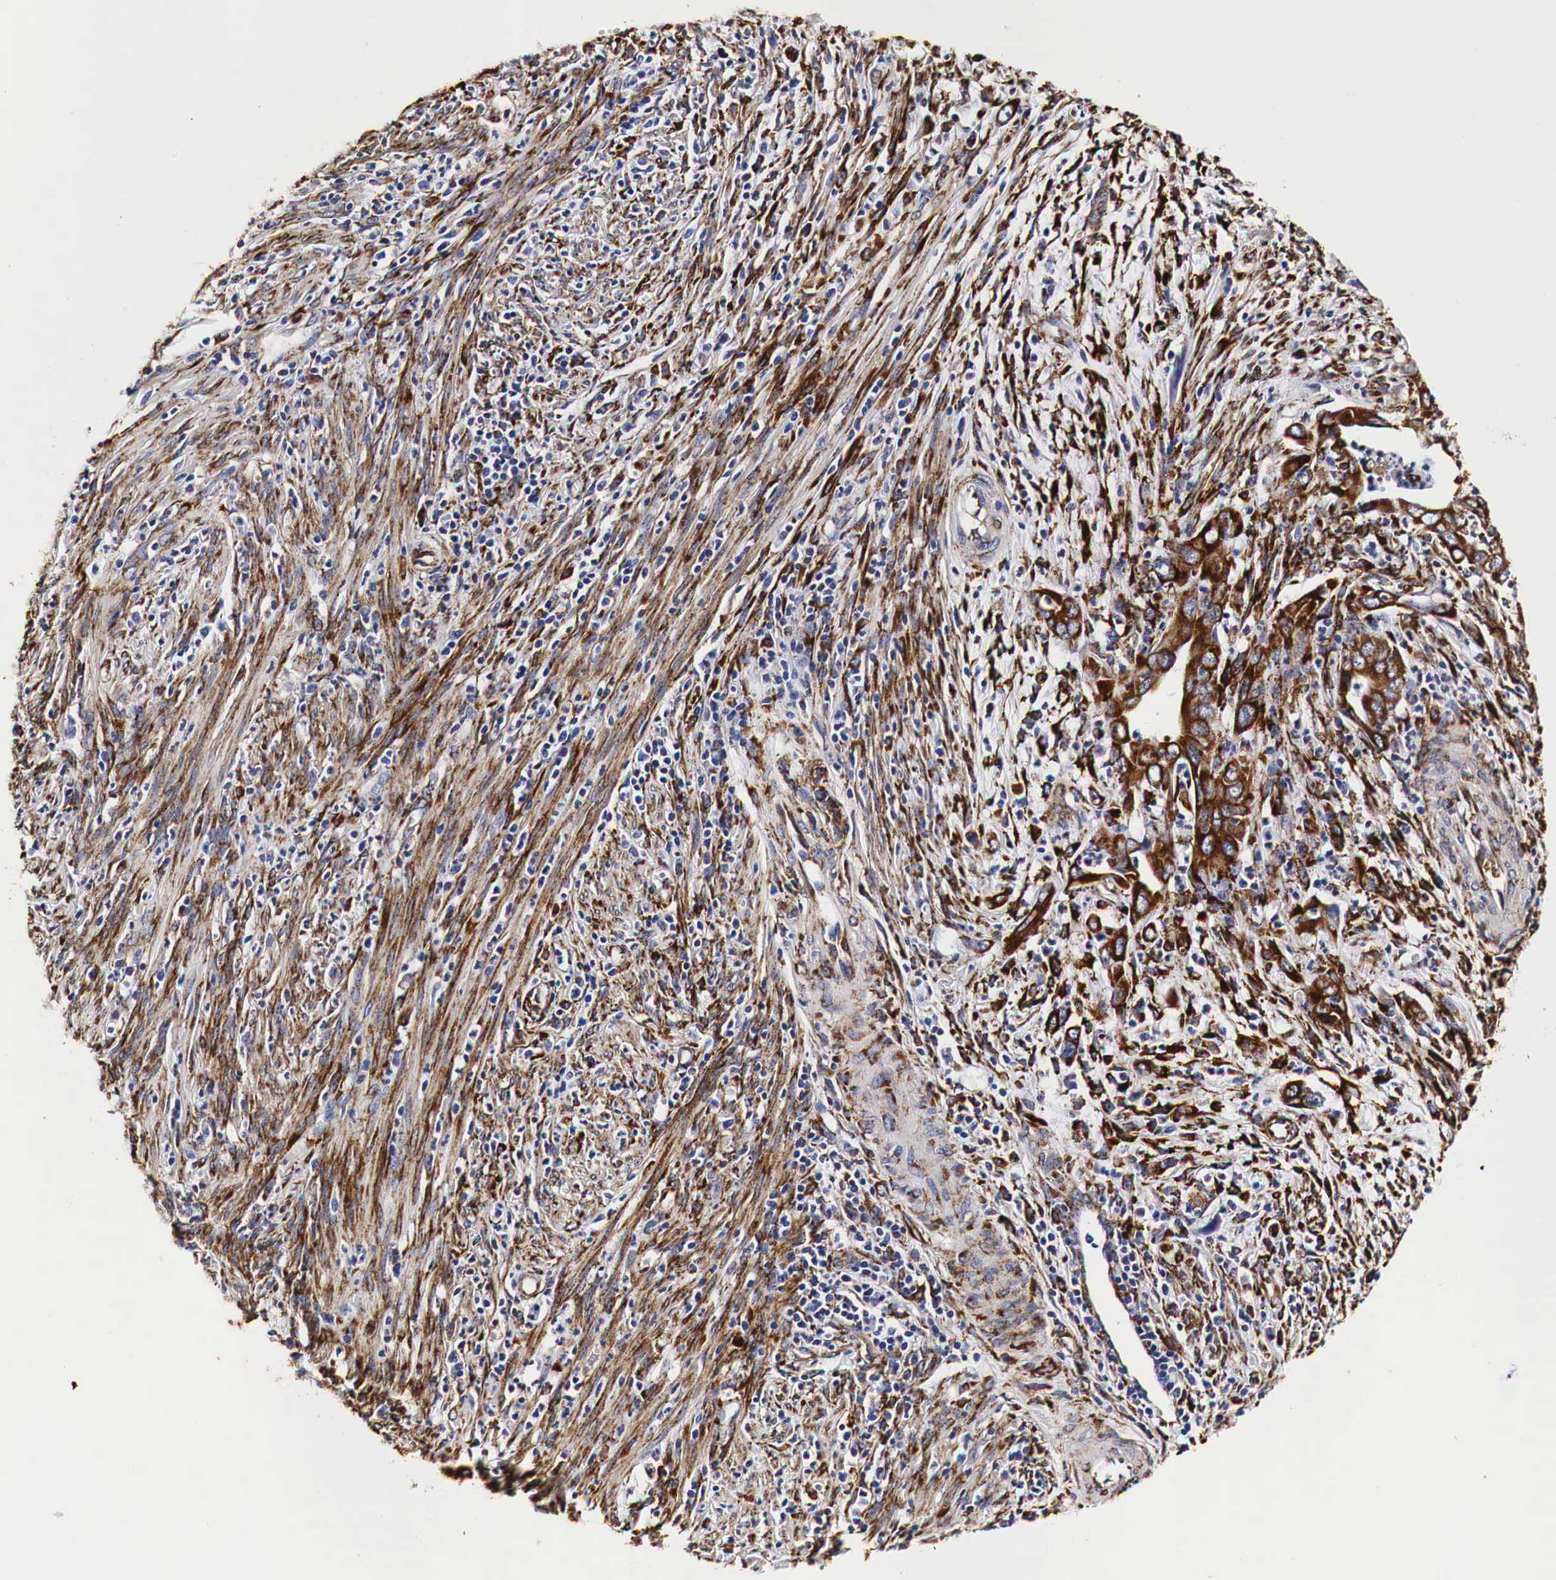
{"staining": {"intensity": "strong", "quantity": ">75%", "location": "cytoplasmic/membranous"}, "tissue": "cervical cancer", "cell_type": "Tumor cells", "image_type": "cancer", "snomed": [{"axis": "morphology", "description": "Normal tissue, NOS"}, {"axis": "morphology", "description": "Adenocarcinoma, NOS"}, {"axis": "topography", "description": "Cervix"}], "caption": "Protein staining of adenocarcinoma (cervical) tissue displays strong cytoplasmic/membranous expression in about >75% of tumor cells.", "gene": "CKAP4", "patient": {"sex": "female", "age": 34}}